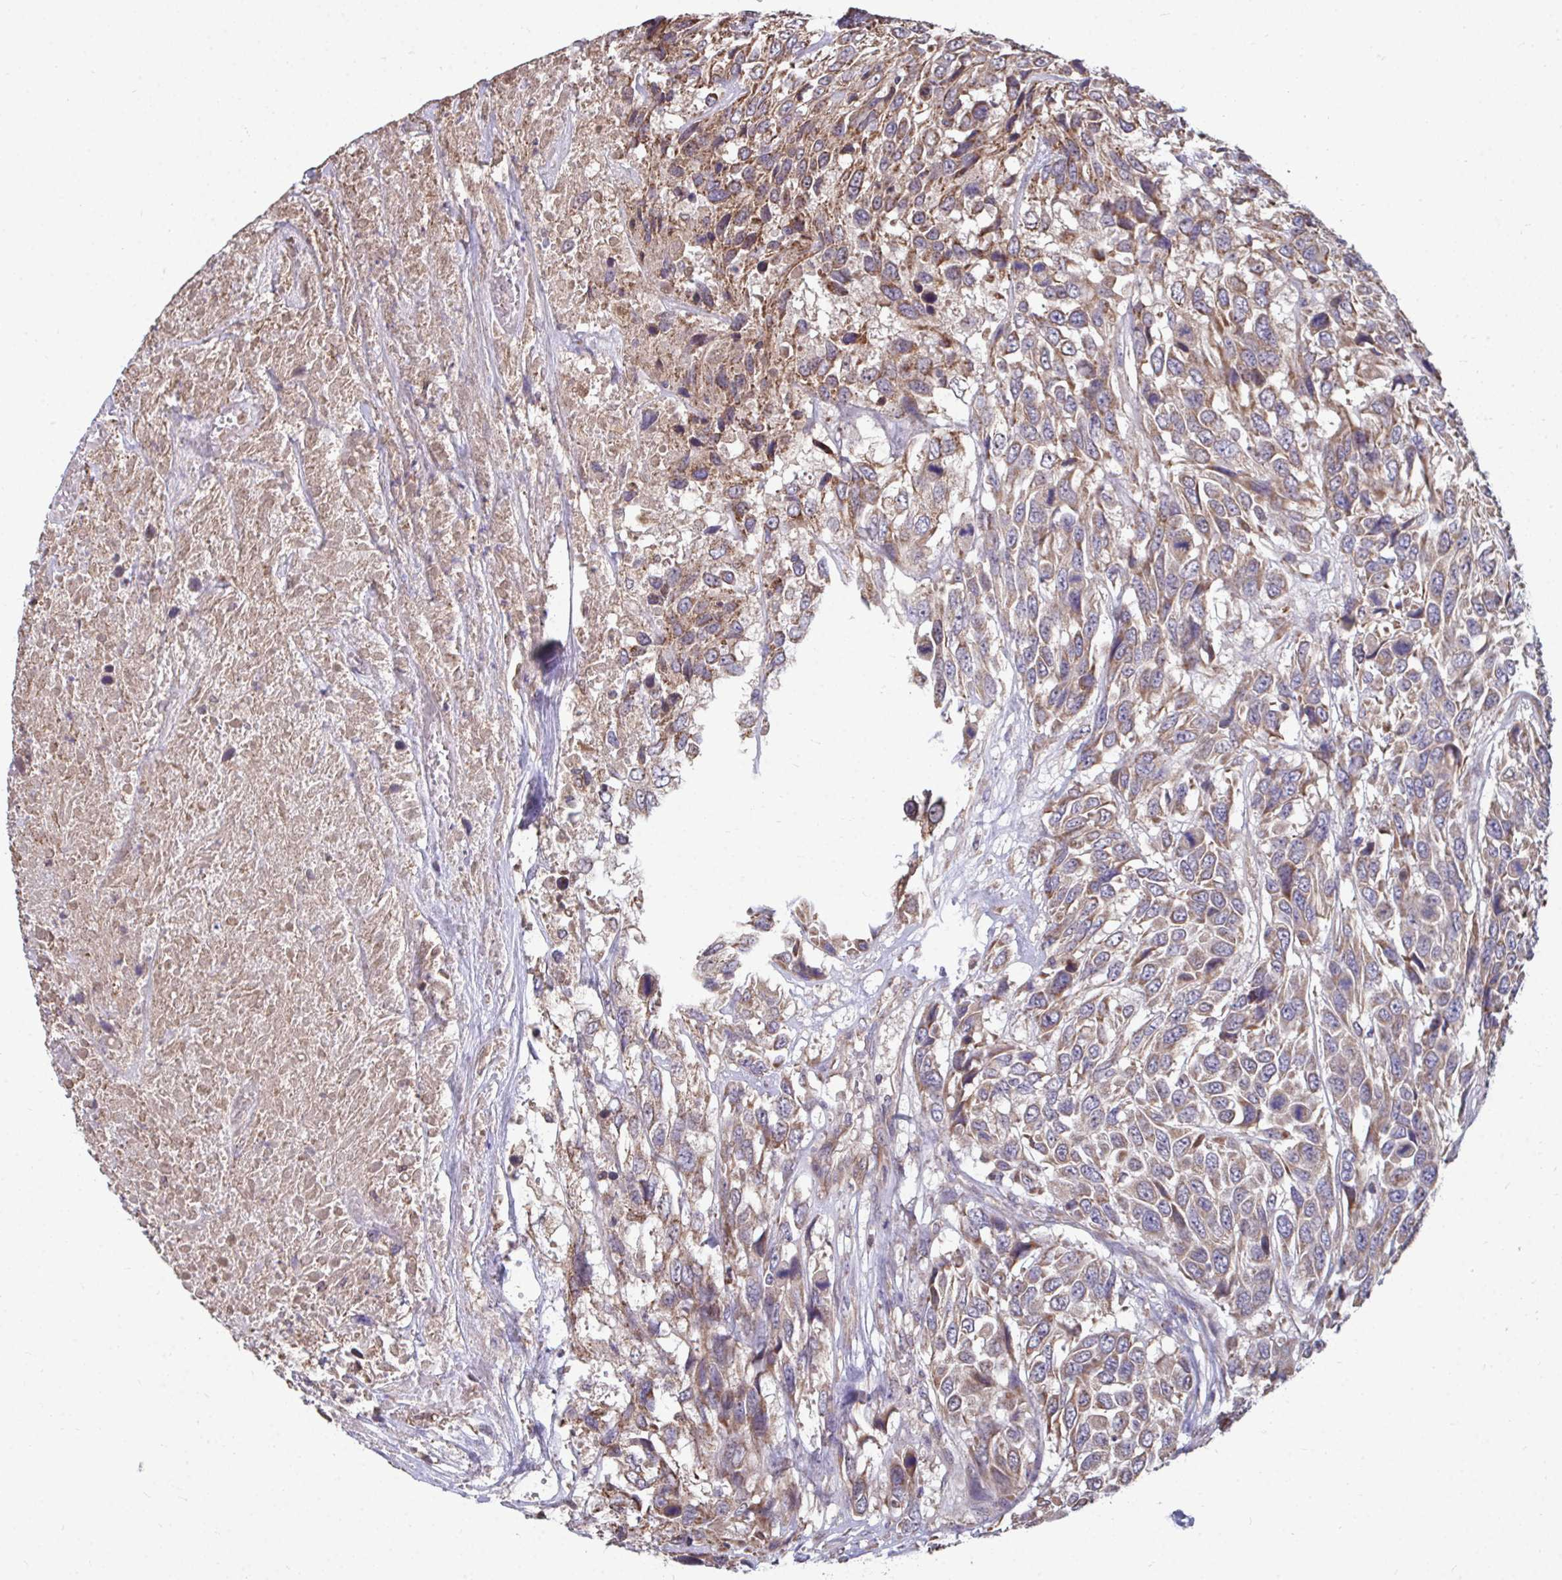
{"staining": {"intensity": "weak", "quantity": ">75%", "location": "cytoplasmic/membranous"}, "tissue": "urothelial cancer", "cell_type": "Tumor cells", "image_type": "cancer", "snomed": [{"axis": "morphology", "description": "Urothelial carcinoma, High grade"}, {"axis": "topography", "description": "Urinary bladder"}], "caption": "Weak cytoplasmic/membranous protein expression is appreciated in approximately >75% of tumor cells in urothelial carcinoma (high-grade).", "gene": "DNAJA2", "patient": {"sex": "female", "age": 70}}